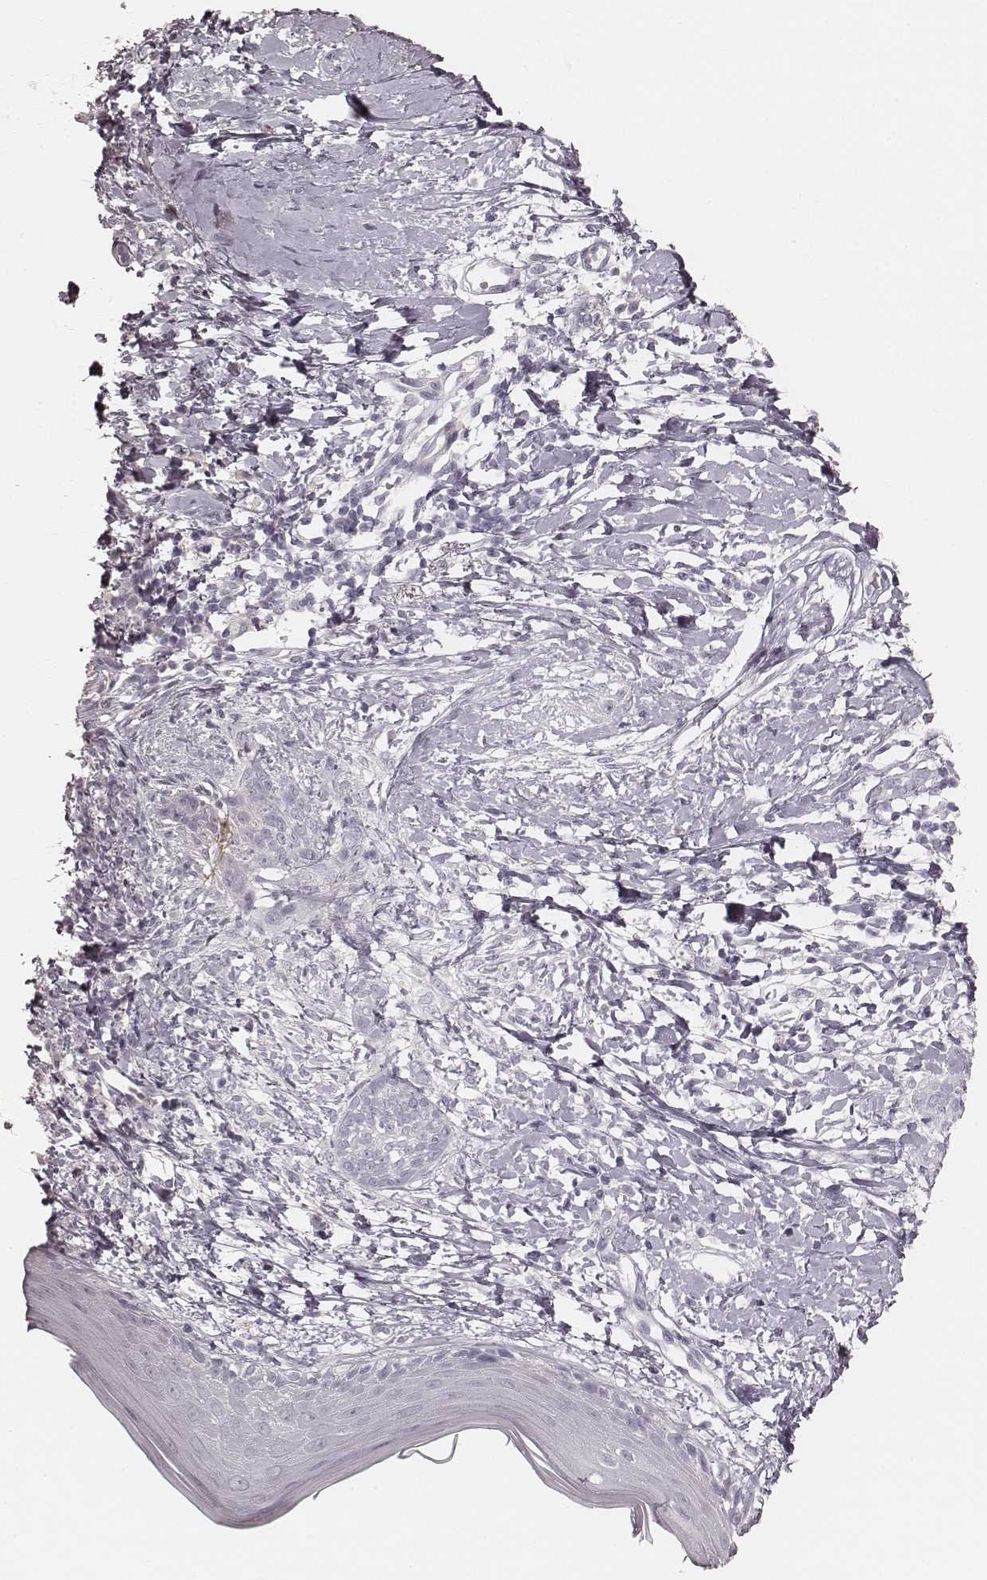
{"staining": {"intensity": "negative", "quantity": "none", "location": "none"}, "tissue": "skin cancer", "cell_type": "Tumor cells", "image_type": "cancer", "snomed": [{"axis": "morphology", "description": "Normal tissue, NOS"}, {"axis": "morphology", "description": "Basal cell carcinoma"}, {"axis": "topography", "description": "Skin"}], "caption": "DAB (3,3'-diaminobenzidine) immunohistochemical staining of human skin cancer shows no significant staining in tumor cells.", "gene": "KRT26", "patient": {"sex": "male", "age": 84}}